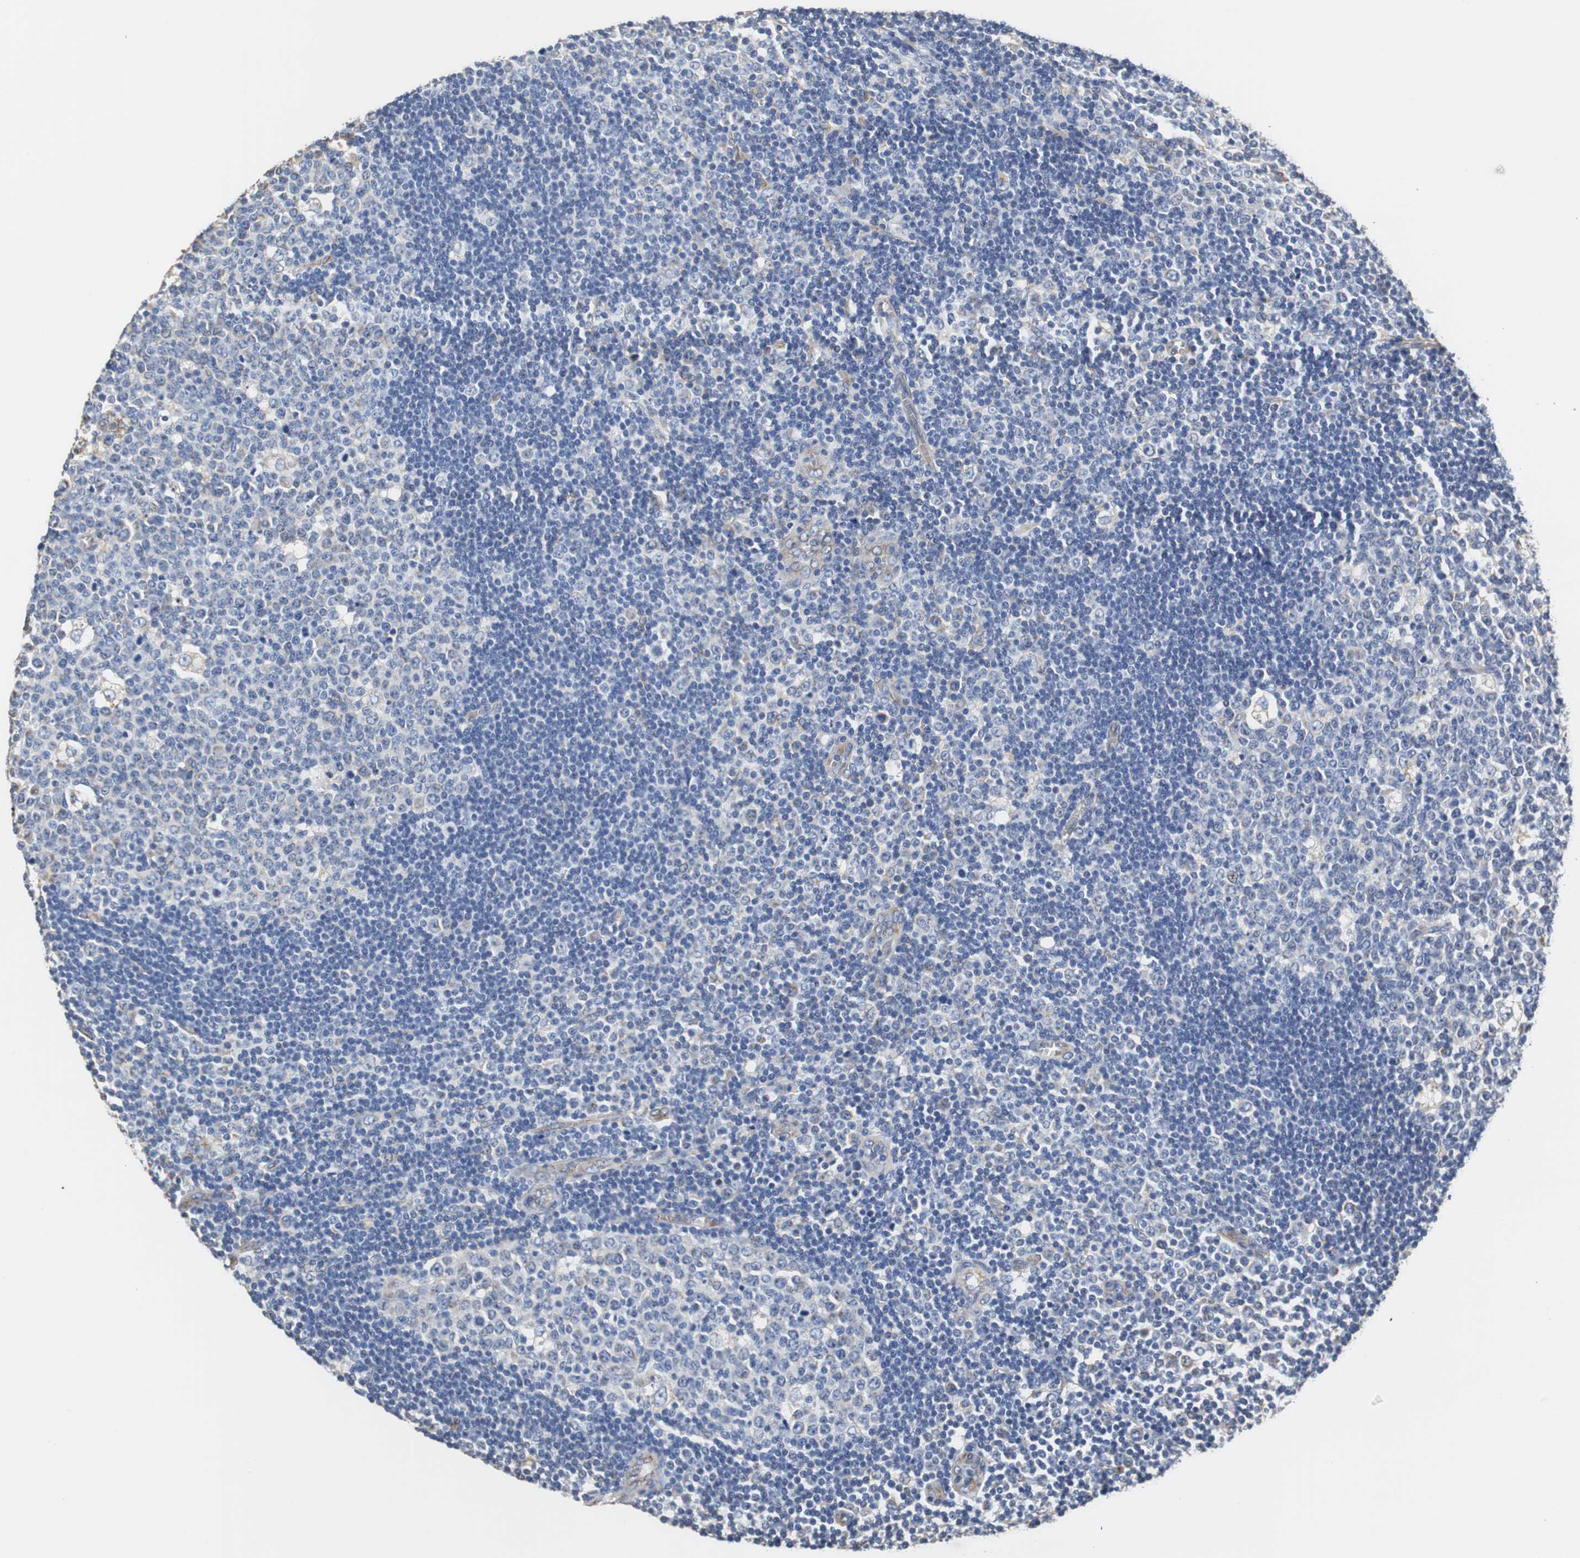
{"staining": {"intensity": "negative", "quantity": "none", "location": "none"}, "tissue": "lymph node", "cell_type": "Germinal center cells", "image_type": "normal", "snomed": [{"axis": "morphology", "description": "Normal tissue, NOS"}, {"axis": "topography", "description": "Lymph node"}, {"axis": "topography", "description": "Salivary gland"}], "caption": "This photomicrograph is of benign lymph node stained with IHC to label a protein in brown with the nuclei are counter-stained blue. There is no expression in germinal center cells.", "gene": "PCK1", "patient": {"sex": "male", "age": 8}}